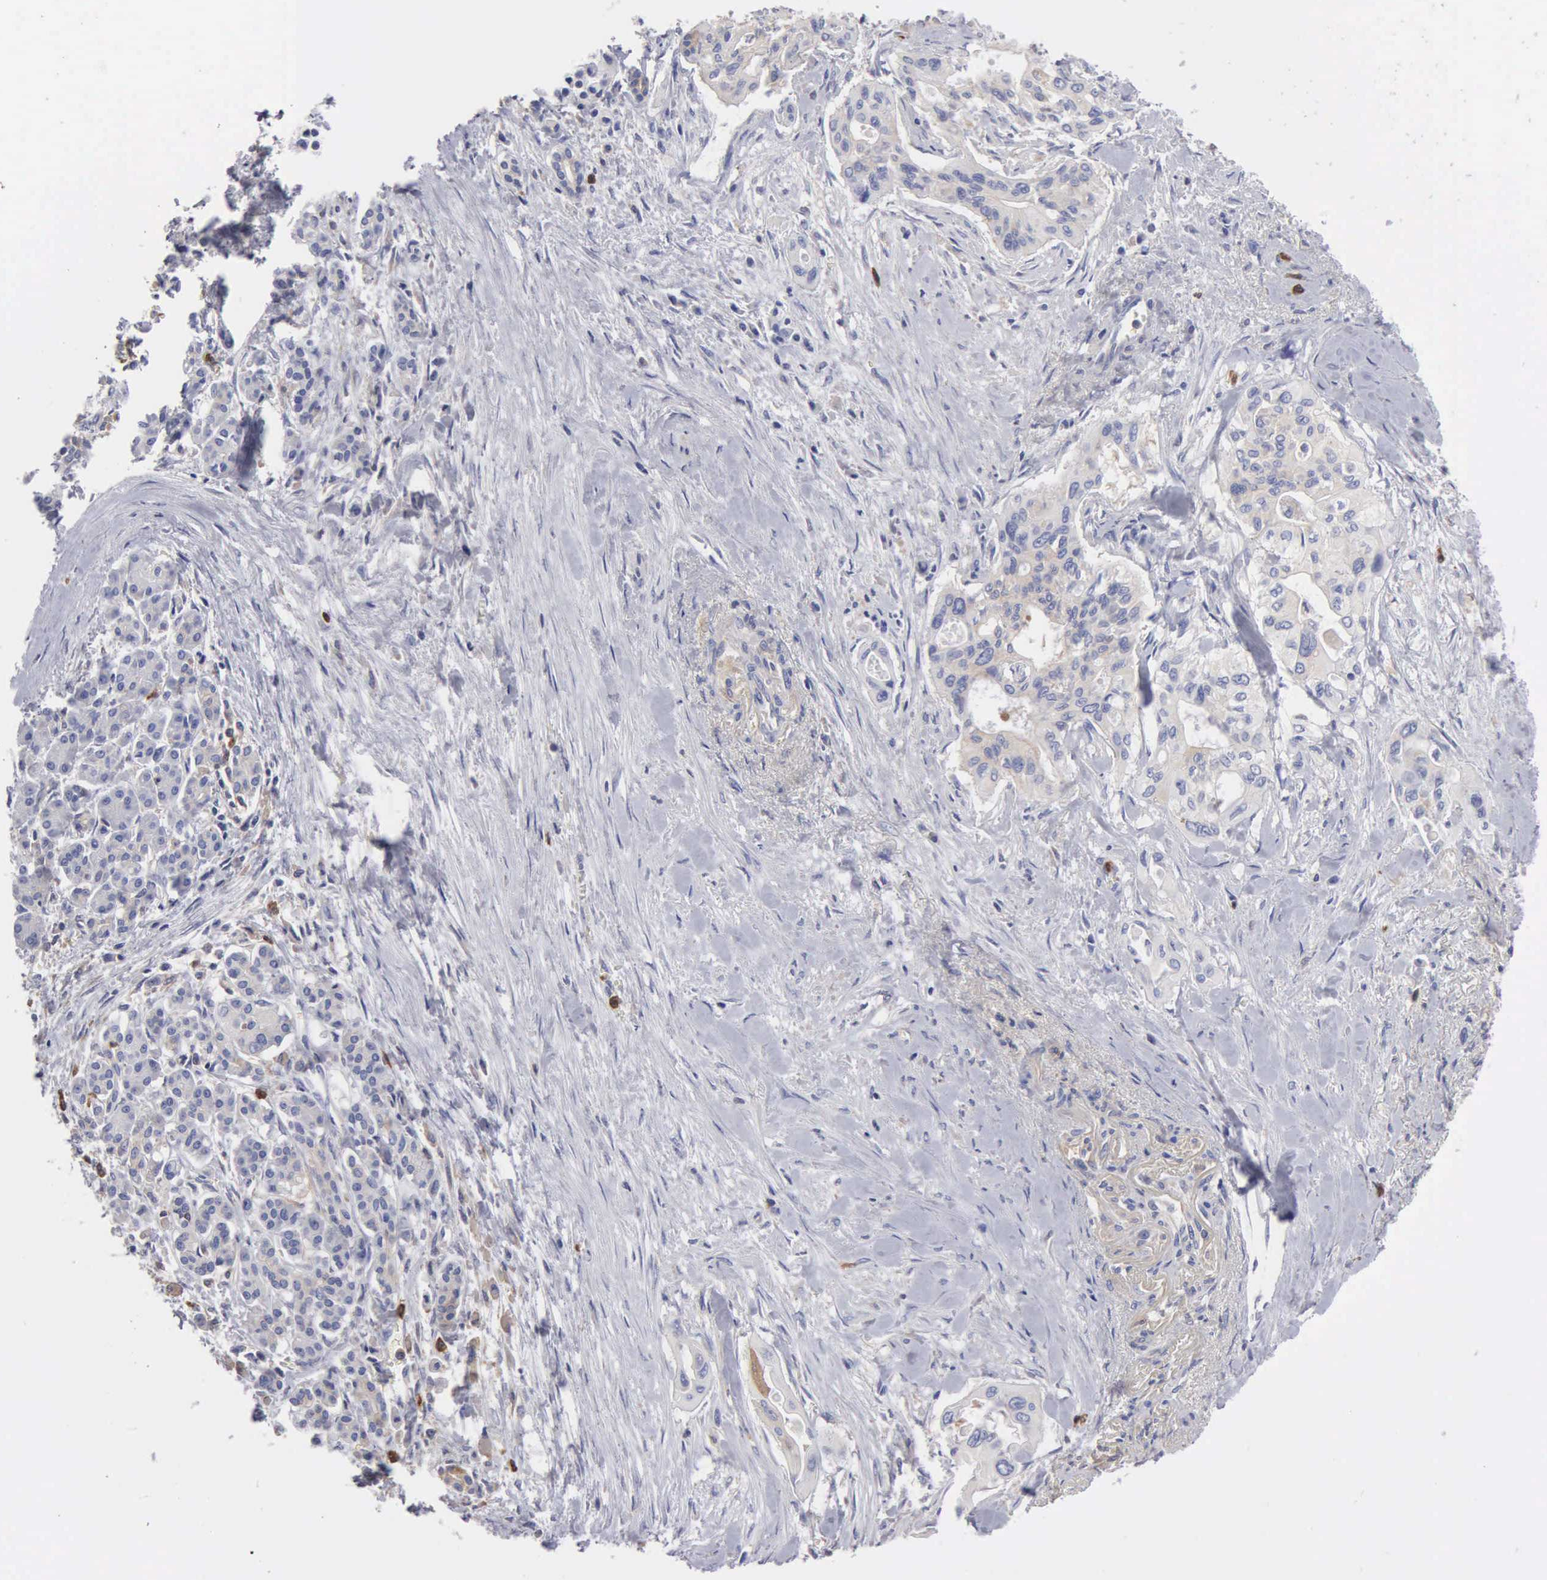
{"staining": {"intensity": "moderate", "quantity": "25%-75%", "location": "cytoplasmic/membranous"}, "tissue": "pancreatic cancer", "cell_type": "Tumor cells", "image_type": "cancer", "snomed": [{"axis": "morphology", "description": "Adenocarcinoma, NOS"}, {"axis": "topography", "description": "Pancreas"}], "caption": "Moderate cytoplasmic/membranous staining is appreciated in approximately 25%-75% of tumor cells in pancreatic adenocarcinoma.", "gene": "G6PD", "patient": {"sex": "male", "age": 77}}